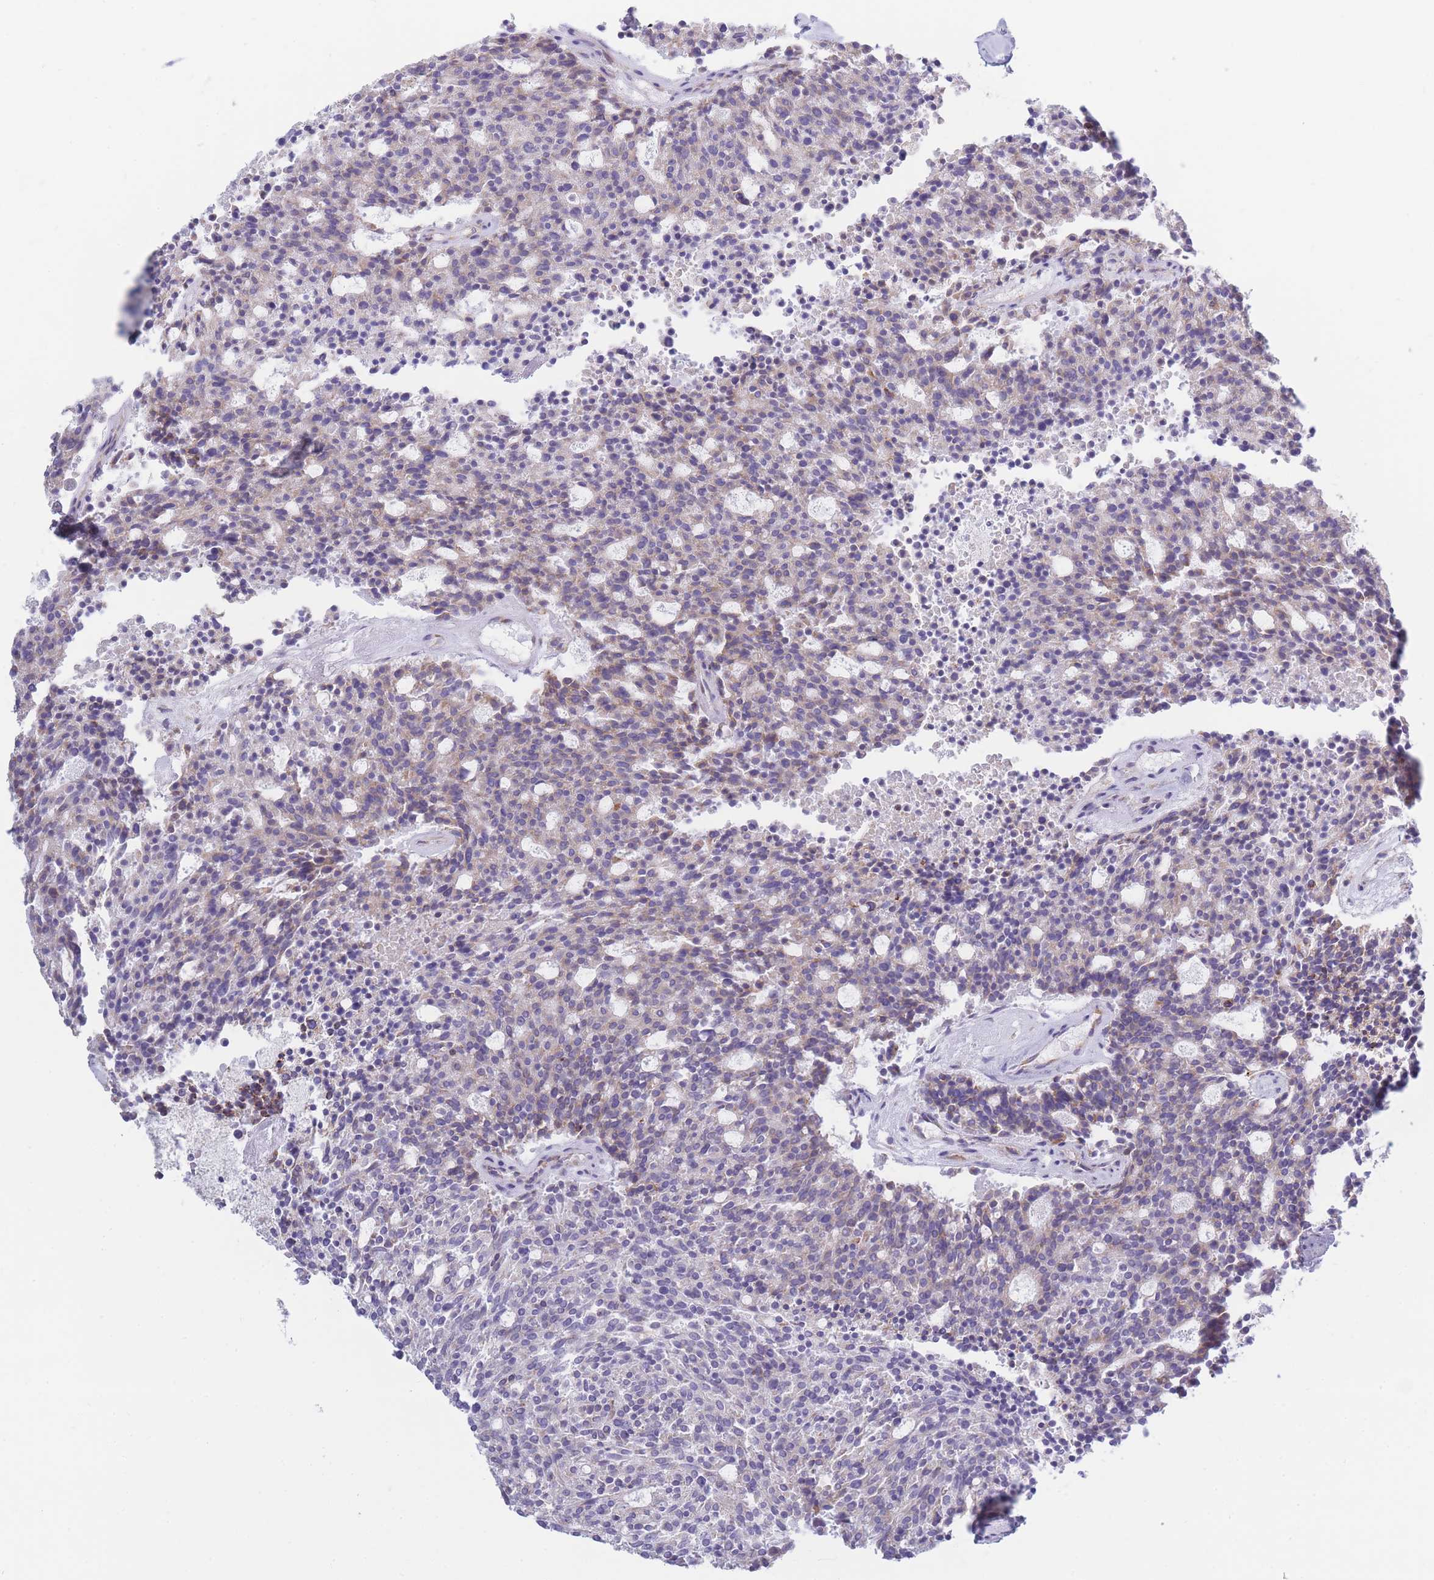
{"staining": {"intensity": "negative", "quantity": "none", "location": "none"}, "tissue": "carcinoid", "cell_type": "Tumor cells", "image_type": "cancer", "snomed": [{"axis": "morphology", "description": "Carcinoid, malignant, NOS"}, {"axis": "topography", "description": "Pancreas"}], "caption": "Human malignant carcinoid stained for a protein using immunohistochemistry exhibits no positivity in tumor cells.", "gene": "XKR8", "patient": {"sex": "female", "age": 54}}